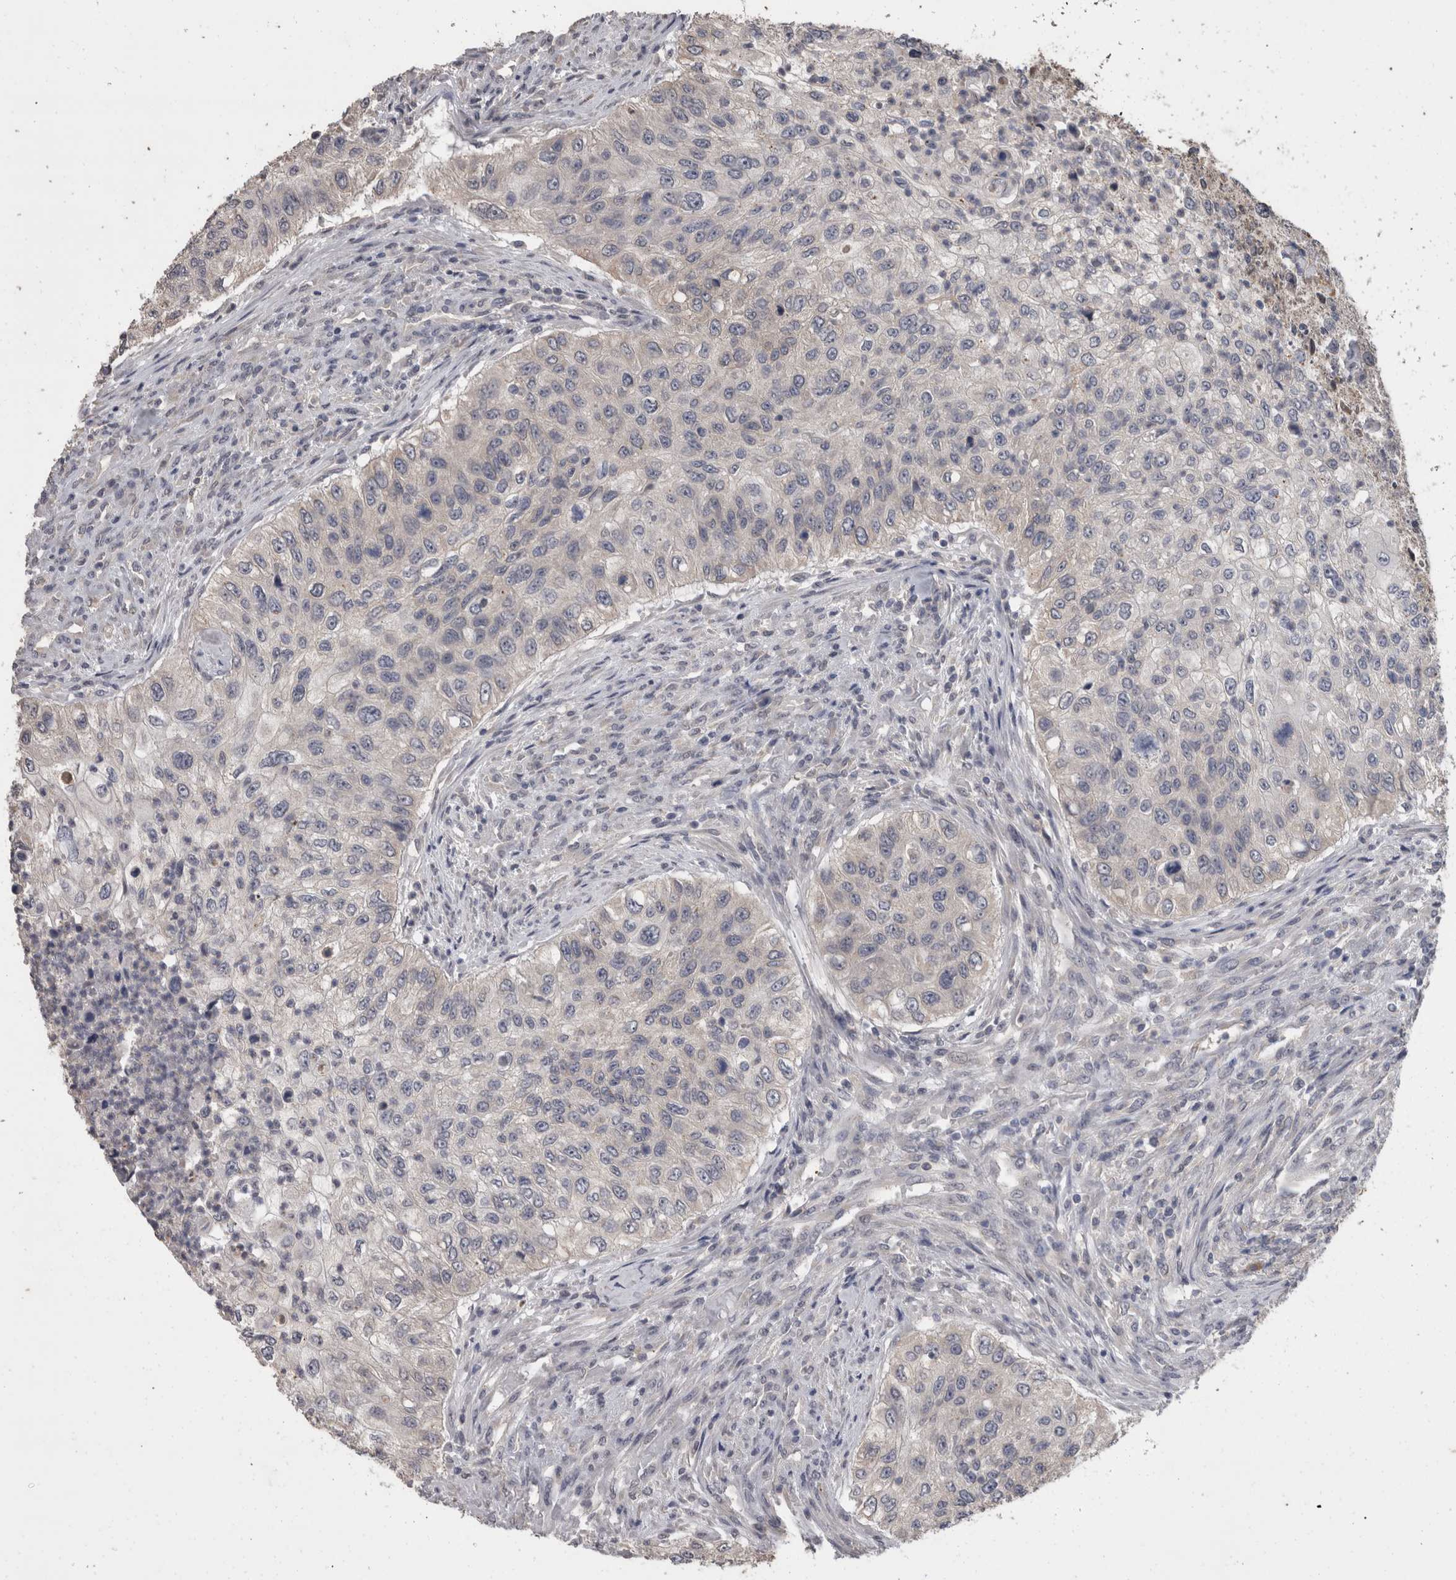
{"staining": {"intensity": "negative", "quantity": "none", "location": "none"}, "tissue": "urothelial cancer", "cell_type": "Tumor cells", "image_type": "cancer", "snomed": [{"axis": "morphology", "description": "Urothelial carcinoma, High grade"}, {"axis": "topography", "description": "Urinary bladder"}], "caption": "This is an immunohistochemistry (IHC) micrograph of high-grade urothelial carcinoma. There is no expression in tumor cells.", "gene": "FHOD3", "patient": {"sex": "female", "age": 60}}